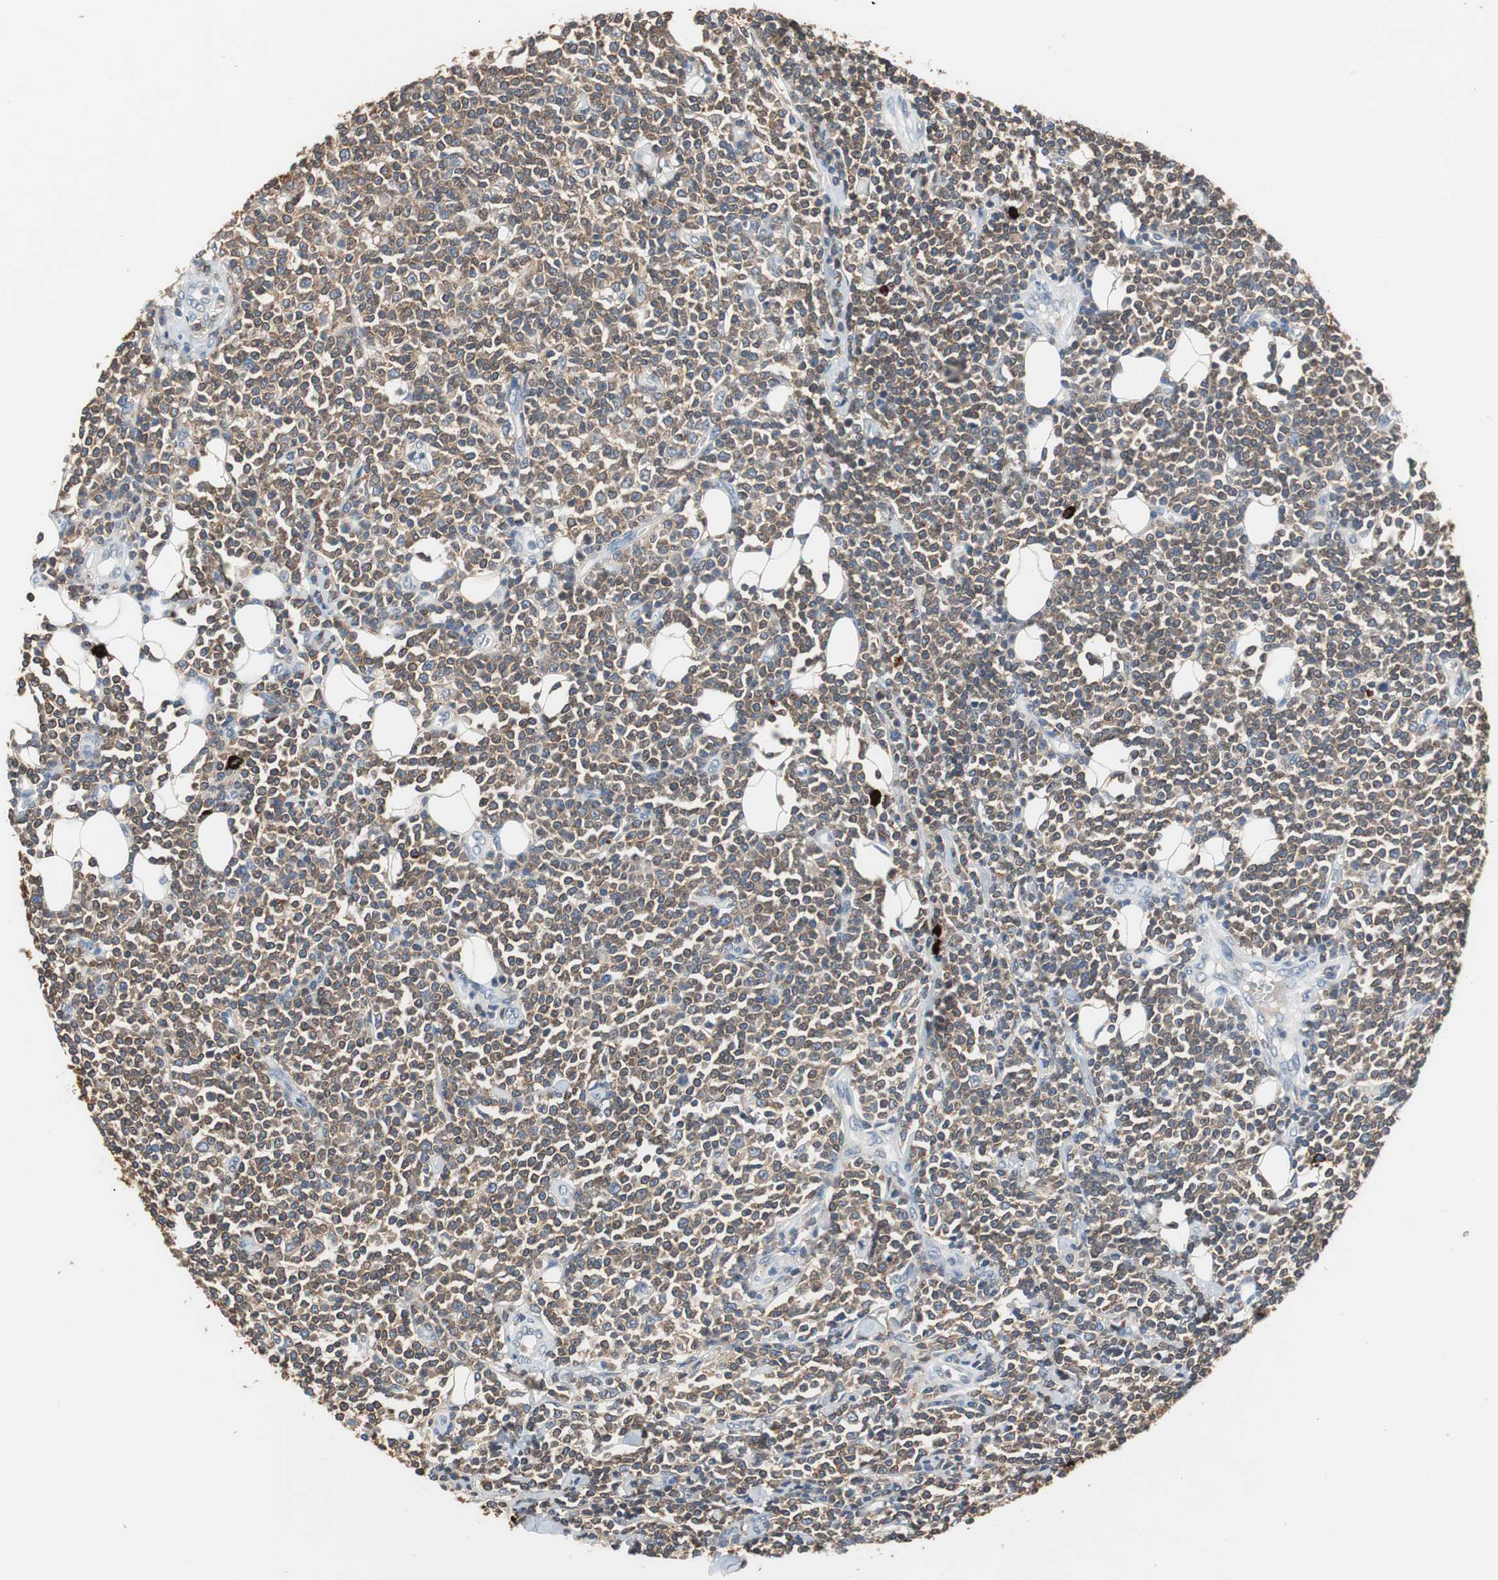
{"staining": {"intensity": "moderate", "quantity": ">75%", "location": "cytoplasmic/membranous"}, "tissue": "lymphoma", "cell_type": "Tumor cells", "image_type": "cancer", "snomed": [{"axis": "morphology", "description": "Malignant lymphoma, non-Hodgkin's type, Low grade"}, {"axis": "topography", "description": "Soft tissue"}], "caption": "IHC staining of lymphoma, which demonstrates medium levels of moderate cytoplasmic/membranous positivity in approximately >75% of tumor cells indicating moderate cytoplasmic/membranous protein positivity. The staining was performed using DAB (3,3'-diaminobenzidine) (brown) for protein detection and nuclei were counterstained in hematoxylin (blue).", "gene": "SLC19A2", "patient": {"sex": "male", "age": 92}}